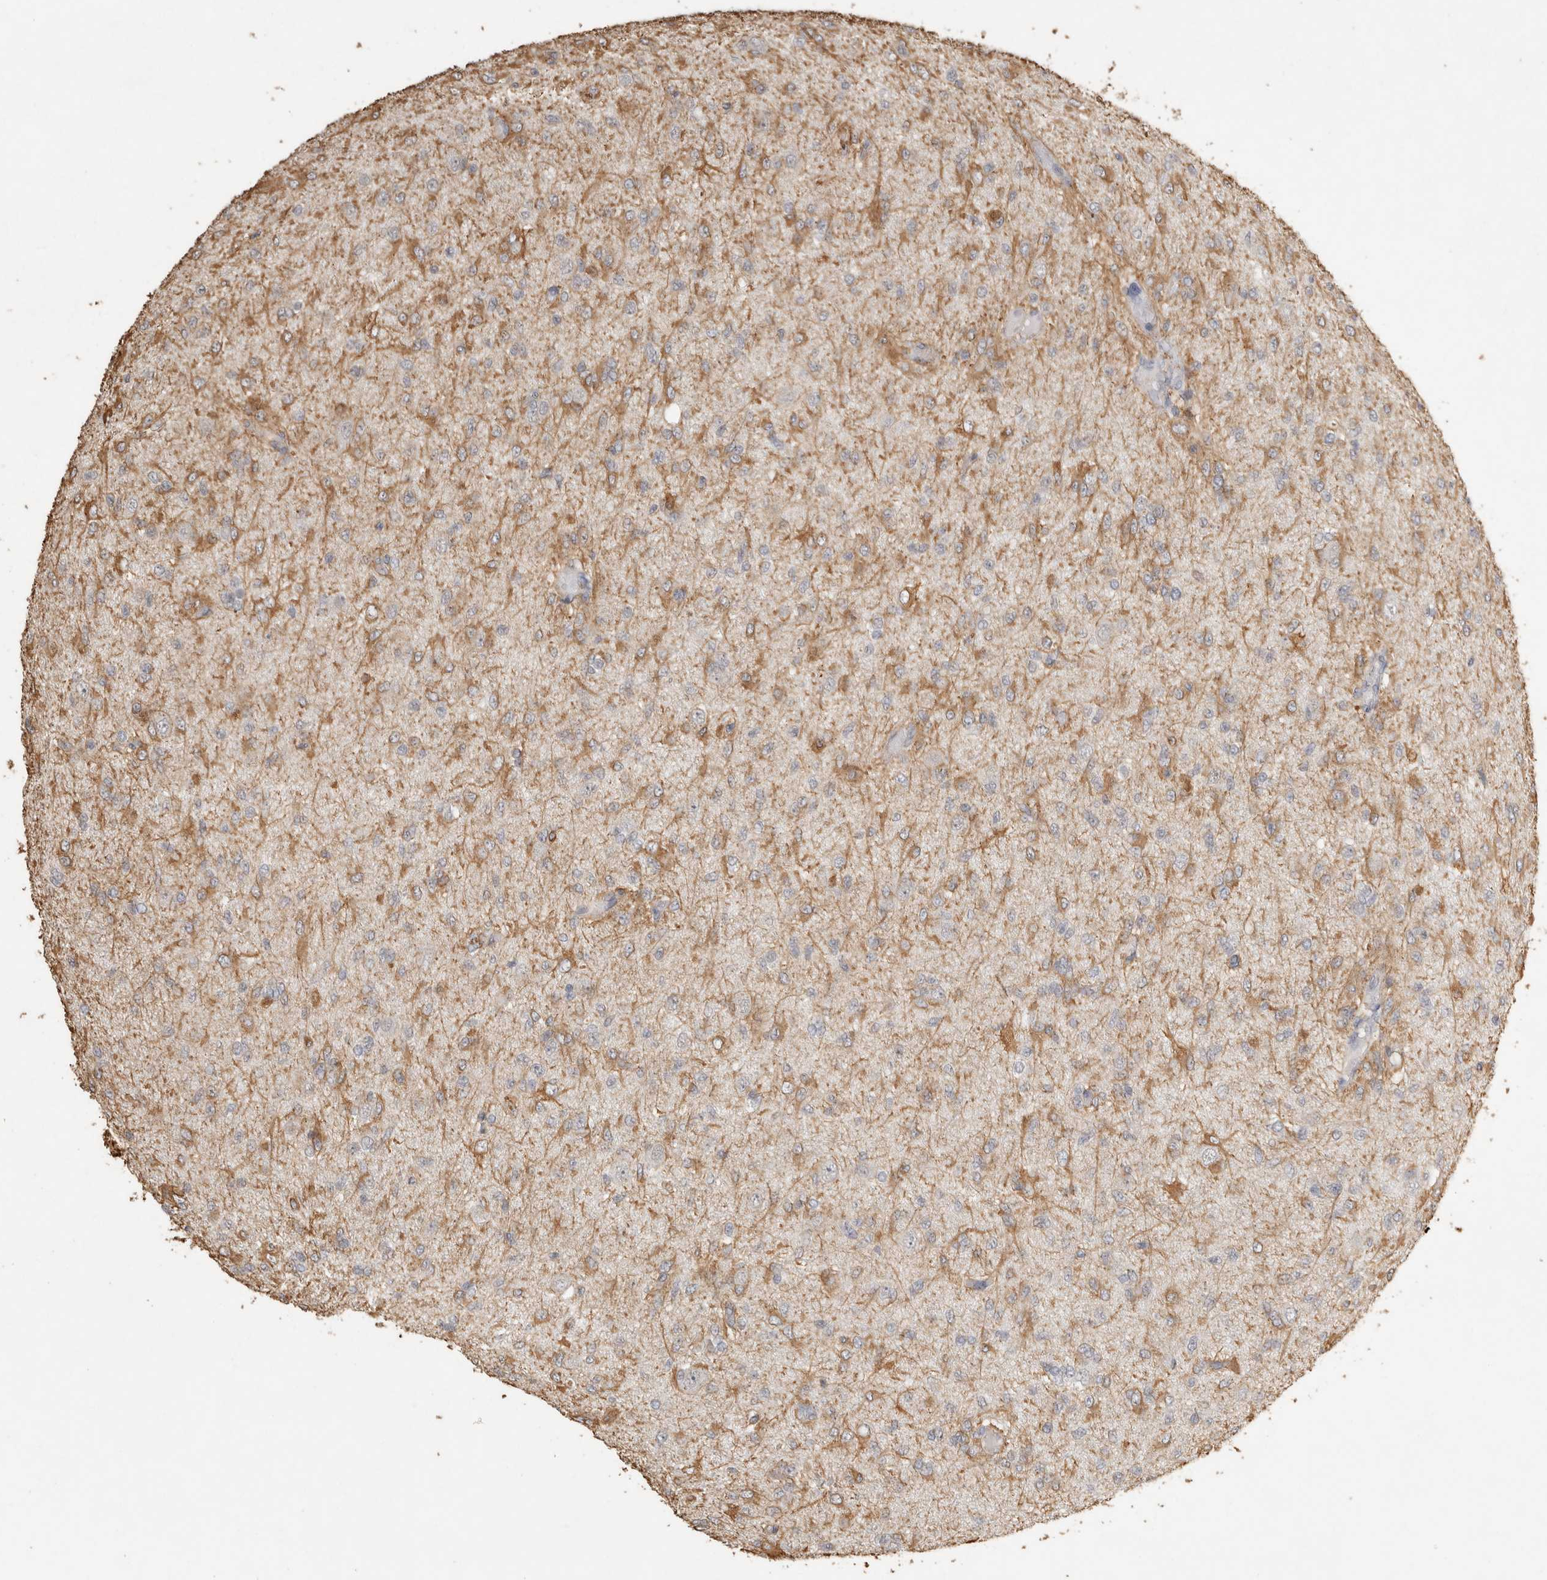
{"staining": {"intensity": "moderate", "quantity": "25%-75%", "location": "cytoplasmic/membranous"}, "tissue": "glioma", "cell_type": "Tumor cells", "image_type": "cancer", "snomed": [{"axis": "morphology", "description": "Glioma, malignant, High grade"}, {"axis": "topography", "description": "Brain"}], "caption": "The micrograph displays immunohistochemical staining of high-grade glioma (malignant). There is moderate cytoplasmic/membranous expression is identified in about 25%-75% of tumor cells.", "gene": "REPS2", "patient": {"sex": "female", "age": 59}}